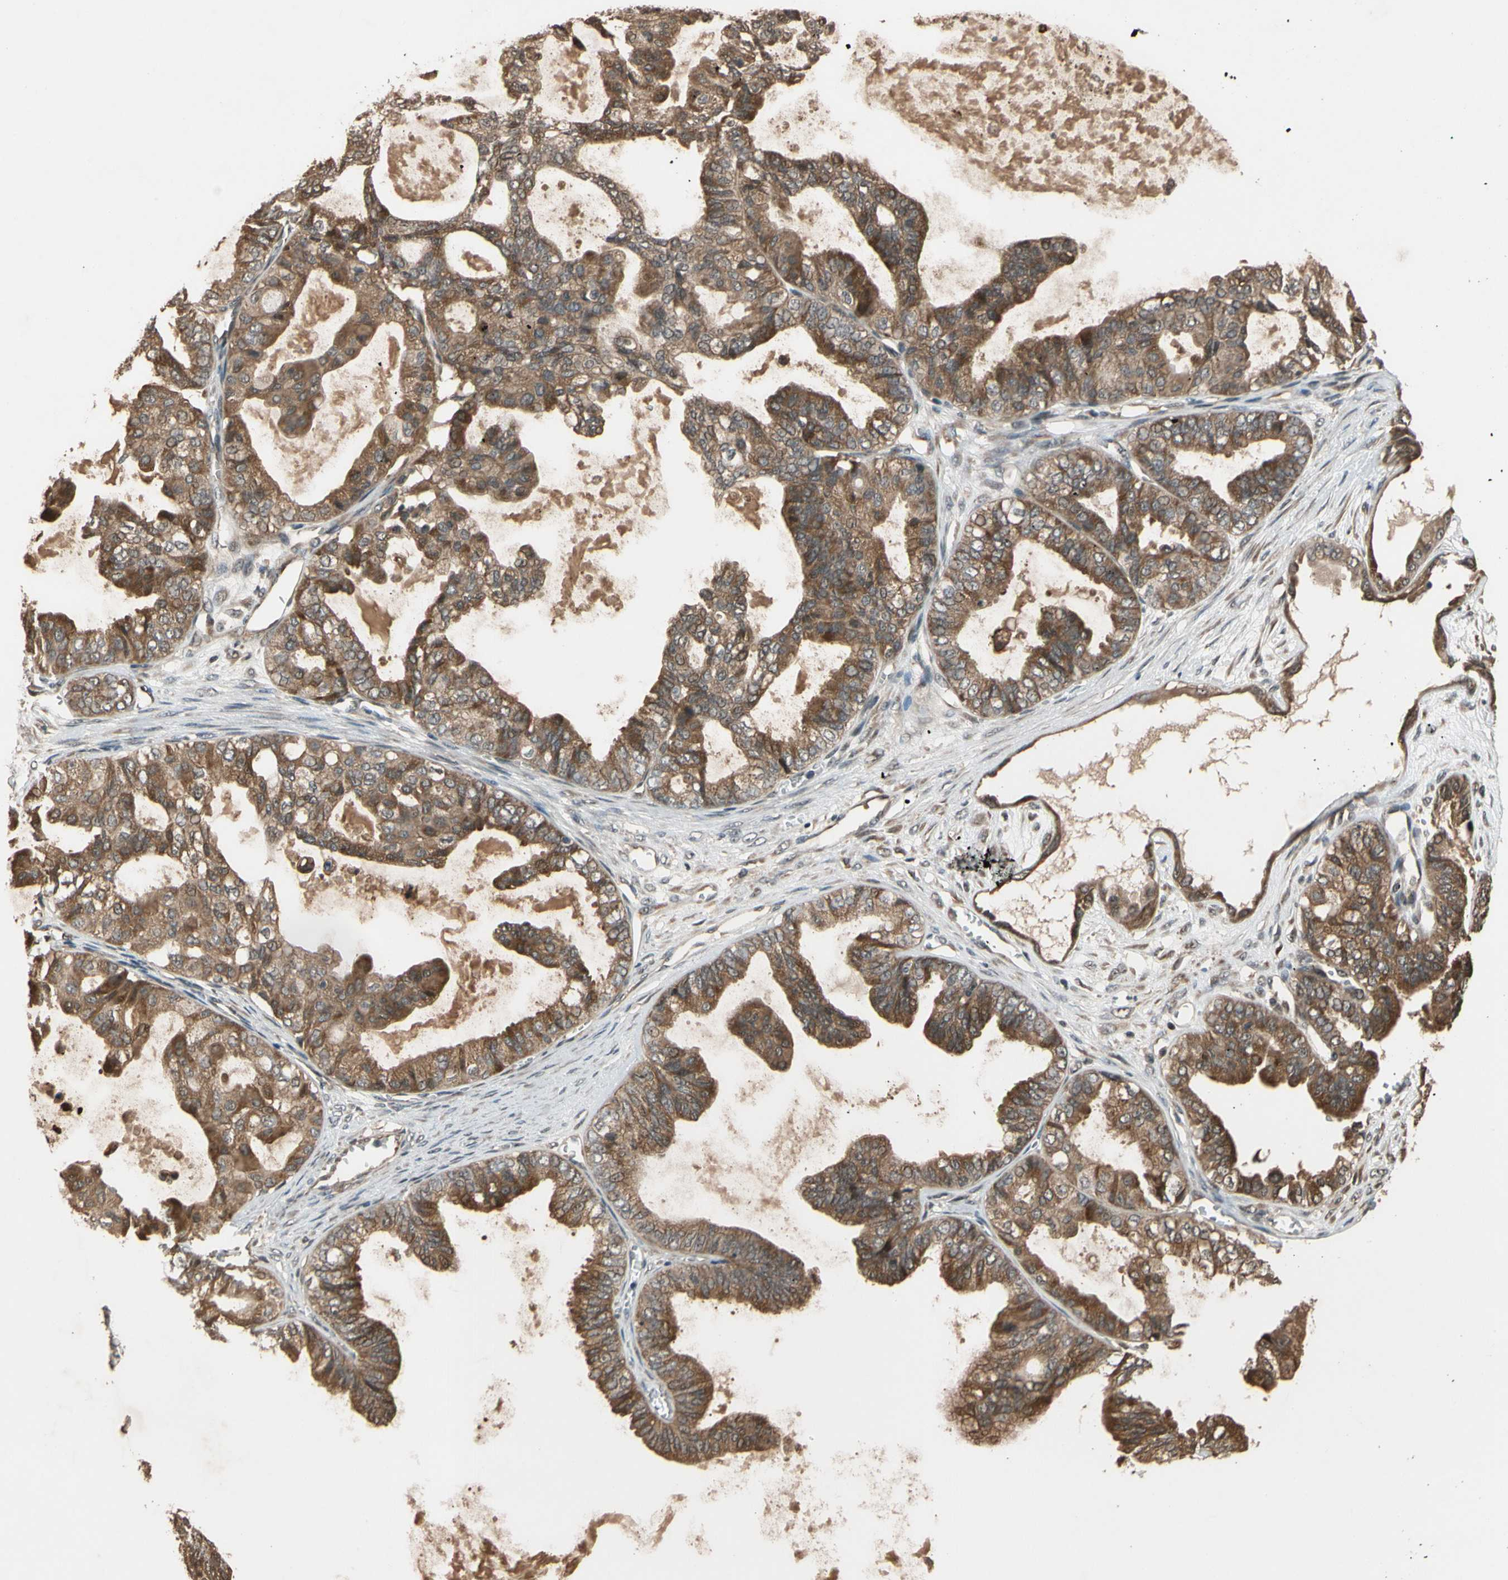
{"staining": {"intensity": "strong", "quantity": ">75%", "location": "cytoplasmic/membranous"}, "tissue": "ovarian cancer", "cell_type": "Tumor cells", "image_type": "cancer", "snomed": [{"axis": "morphology", "description": "Carcinoma, NOS"}, {"axis": "morphology", "description": "Carcinoma, endometroid"}, {"axis": "topography", "description": "Ovary"}], "caption": "DAB immunohistochemical staining of ovarian endometroid carcinoma shows strong cytoplasmic/membranous protein staining in about >75% of tumor cells.", "gene": "TMEM230", "patient": {"sex": "female", "age": 50}}